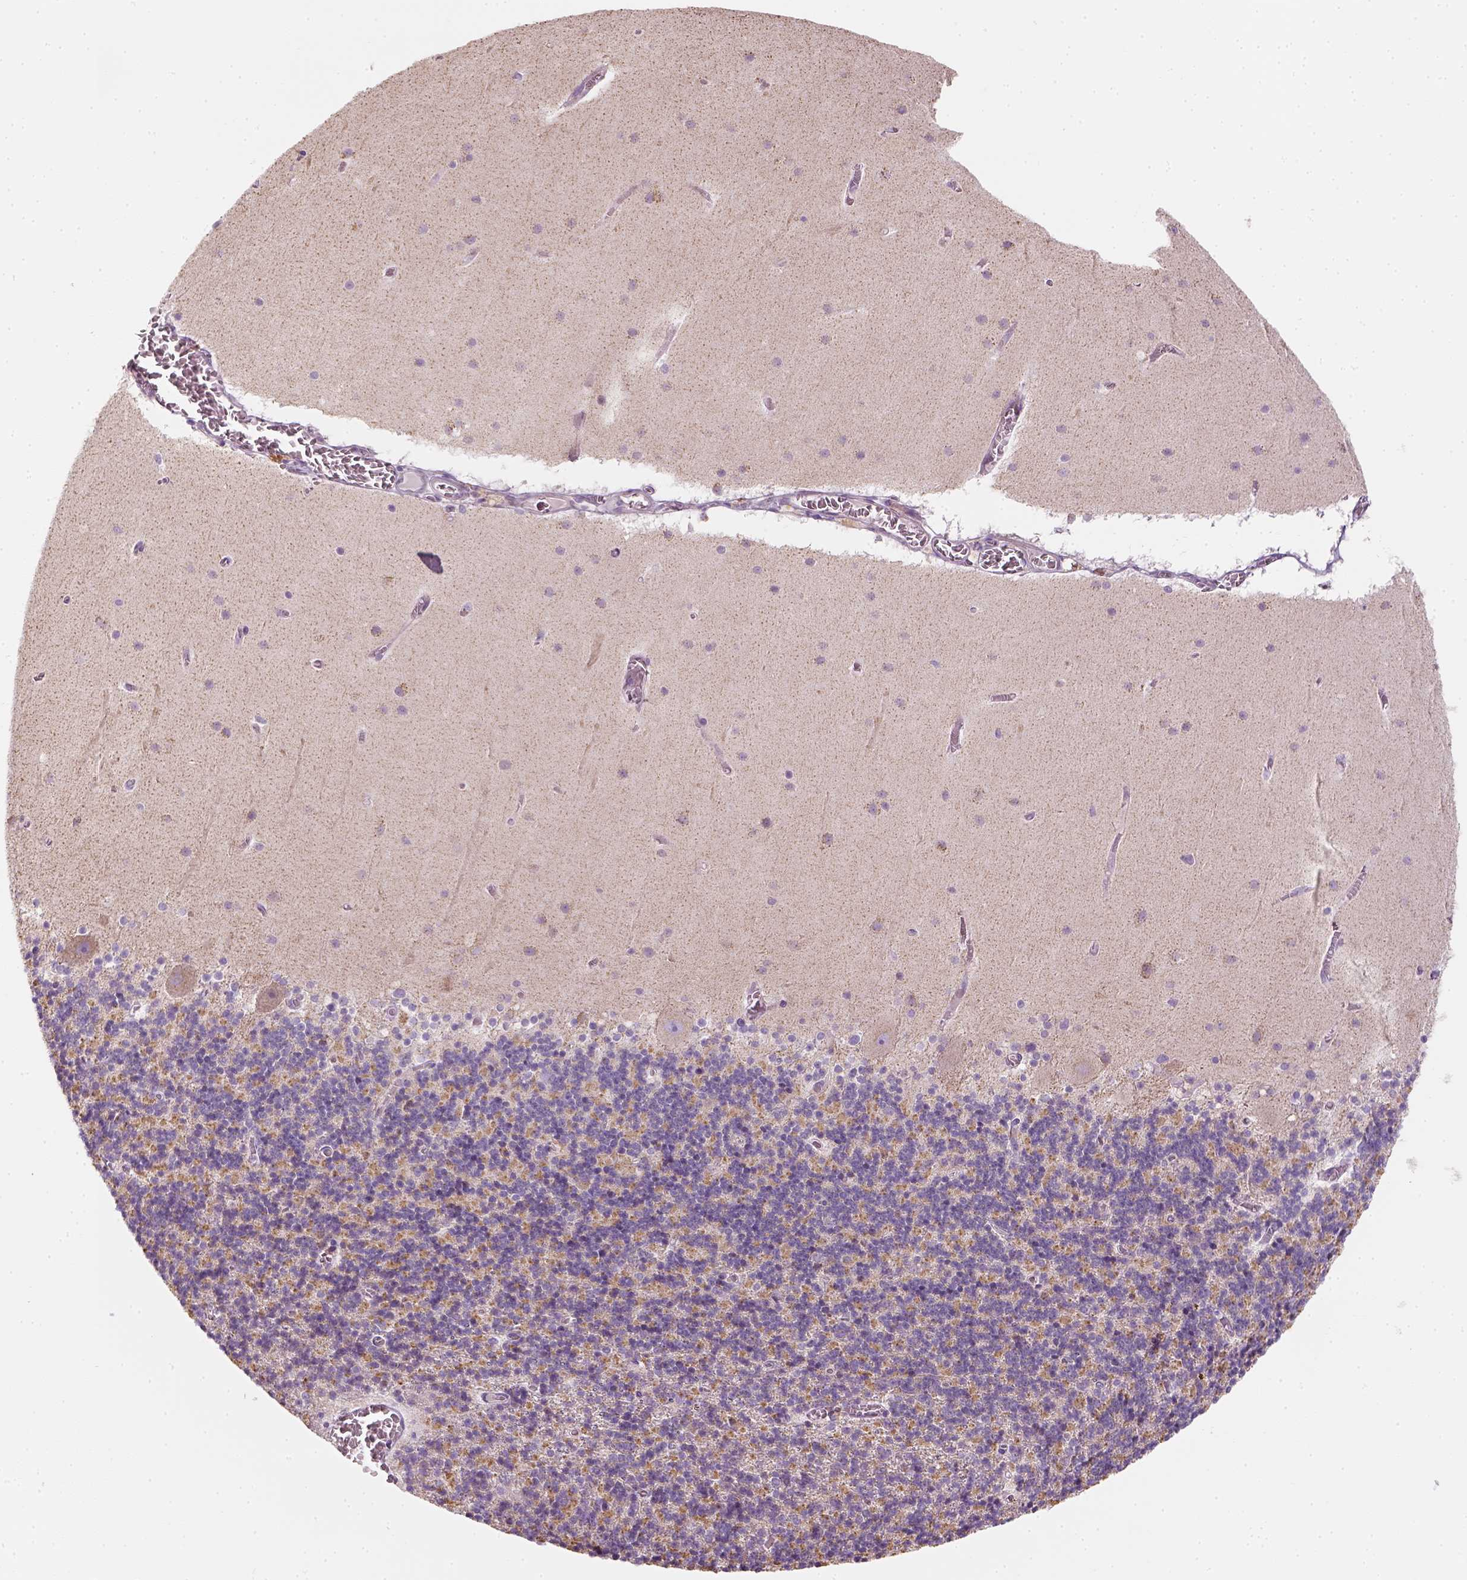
{"staining": {"intensity": "negative", "quantity": "none", "location": "none"}, "tissue": "cerebellum", "cell_type": "Cells in granular layer", "image_type": "normal", "snomed": [{"axis": "morphology", "description": "Normal tissue, NOS"}, {"axis": "topography", "description": "Cerebellum"}], "caption": "This is an immunohistochemistry (IHC) micrograph of normal human cerebellum. There is no staining in cells in granular layer.", "gene": "AWAT2", "patient": {"sex": "male", "age": 70}}